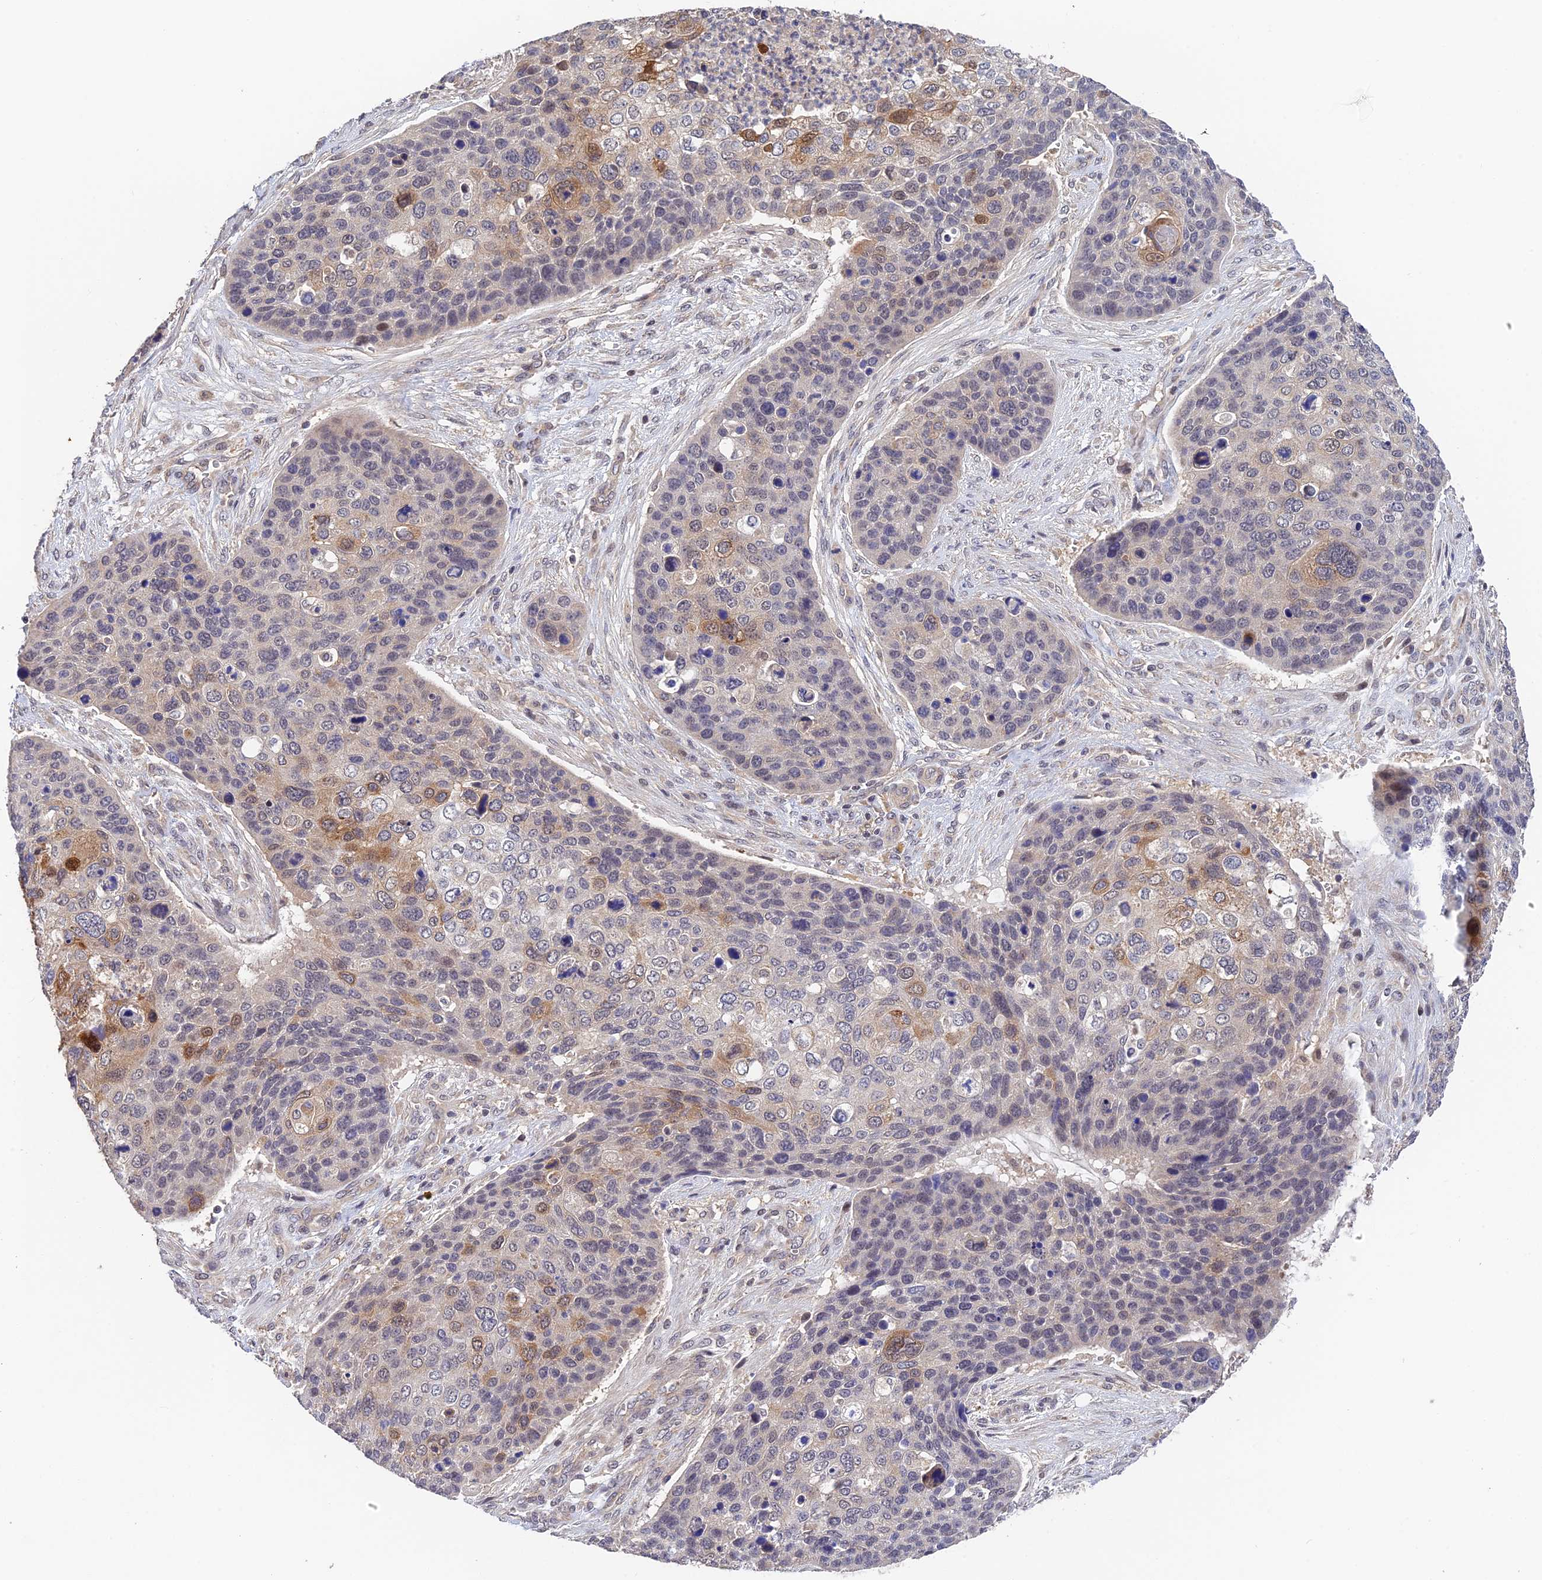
{"staining": {"intensity": "moderate", "quantity": "<25%", "location": "cytoplasmic/membranous,nuclear"}, "tissue": "skin cancer", "cell_type": "Tumor cells", "image_type": "cancer", "snomed": [{"axis": "morphology", "description": "Basal cell carcinoma"}, {"axis": "topography", "description": "Skin"}], "caption": "Skin cancer (basal cell carcinoma) stained for a protein demonstrates moderate cytoplasmic/membranous and nuclear positivity in tumor cells.", "gene": "CWH43", "patient": {"sex": "female", "age": 74}}